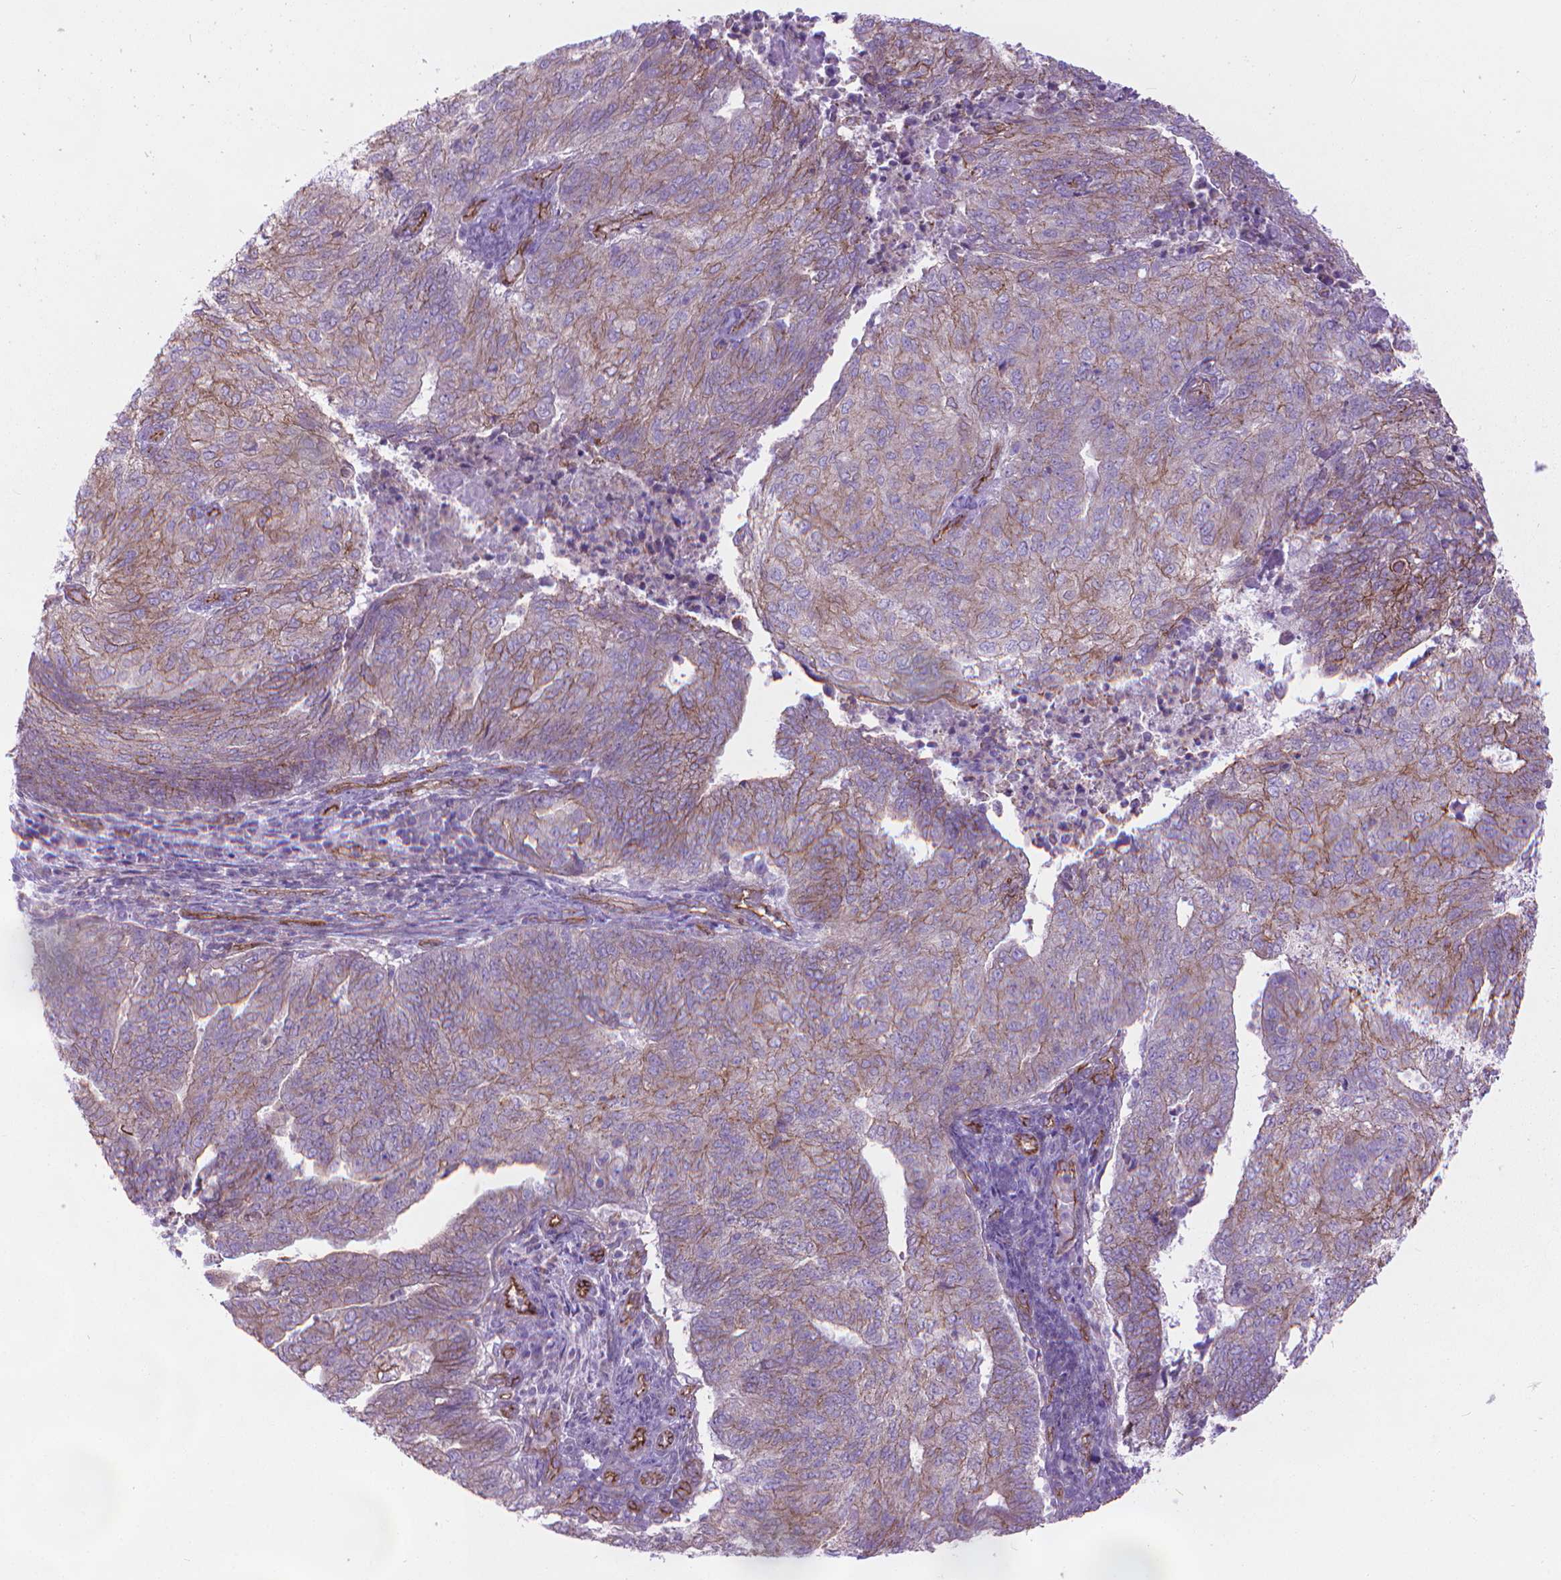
{"staining": {"intensity": "moderate", "quantity": "25%-75%", "location": "cytoplasmic/membranous"}, "tissue": "endometrial cancer", "cell_type": "Tumor cells", "image_type": "cancer", "snomed": [{"axis": "morphology", "description": "Adenocarcinoma, NOS"}, {"axis": "topography", "description": "Endometrium"}], "caption": "Tumor cells display moderate cytoplasmic/membranous staining in about 25%-75% of cells in adenocarcinoma (endometrial).", "gene": "TENT5A", "patient": {"sex": "female", "age": 82}}